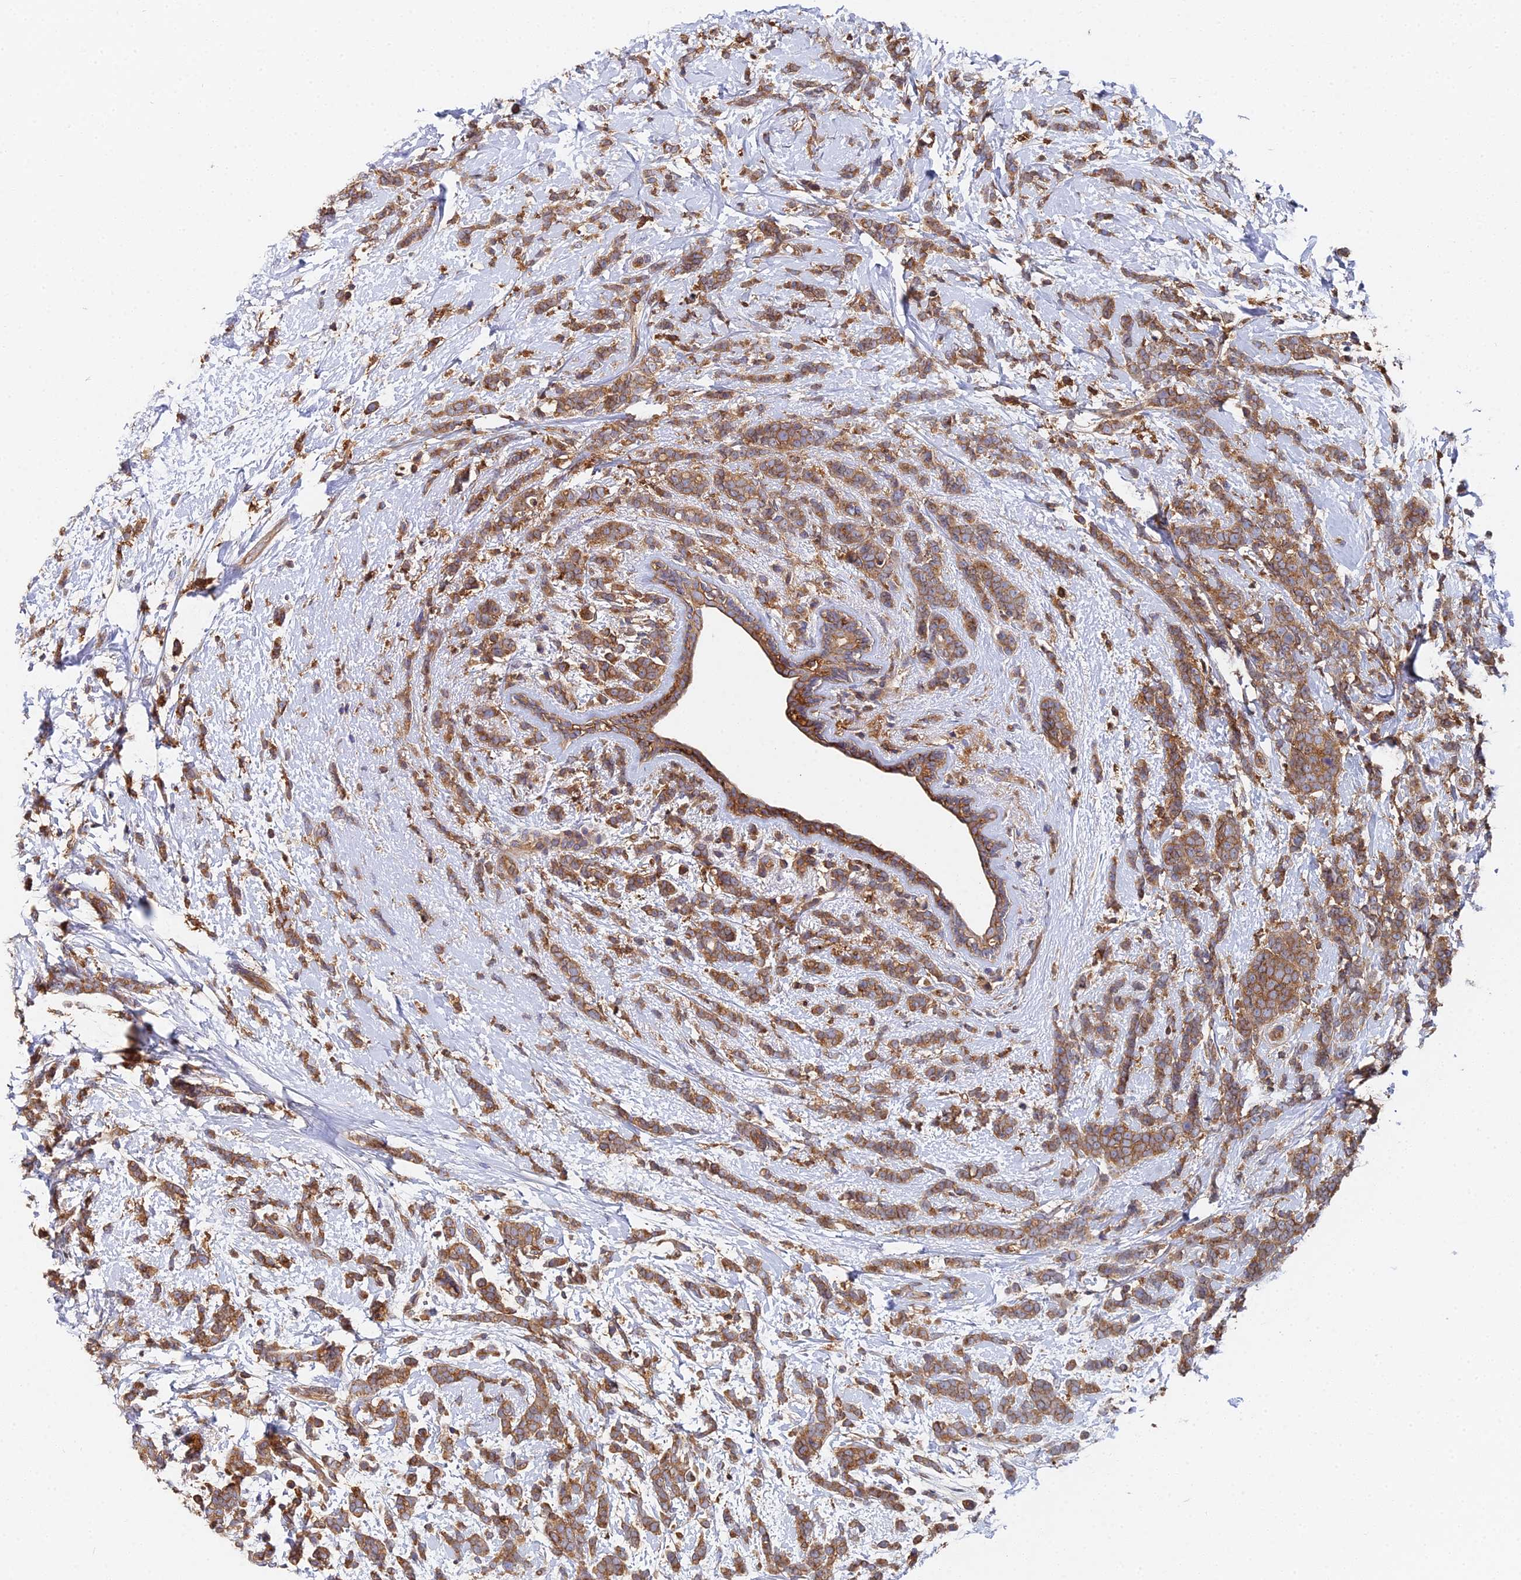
{"staining": {"intensity": "moderate", "quantity": ">75%", "location": "cytoplasmic/membranous"}, "tissue": "breast cancer", "cell_type": "Tumor cells", "image_type": "cancer", "snomed": [{"axis": "morphology", "description": "Lobular carcinoma"}, {"axis": "topography", "description": "Breast"}], "caption": "Breast lobular carcinoma stained for a protein demonstrates moderate cytoplasmic/membranous positivity in tumor cells. (Brightfield microscopy of DAB IHC at high magnification).", "gene": "GNG5B", "patient": {"sex": "female", "age": 58}}